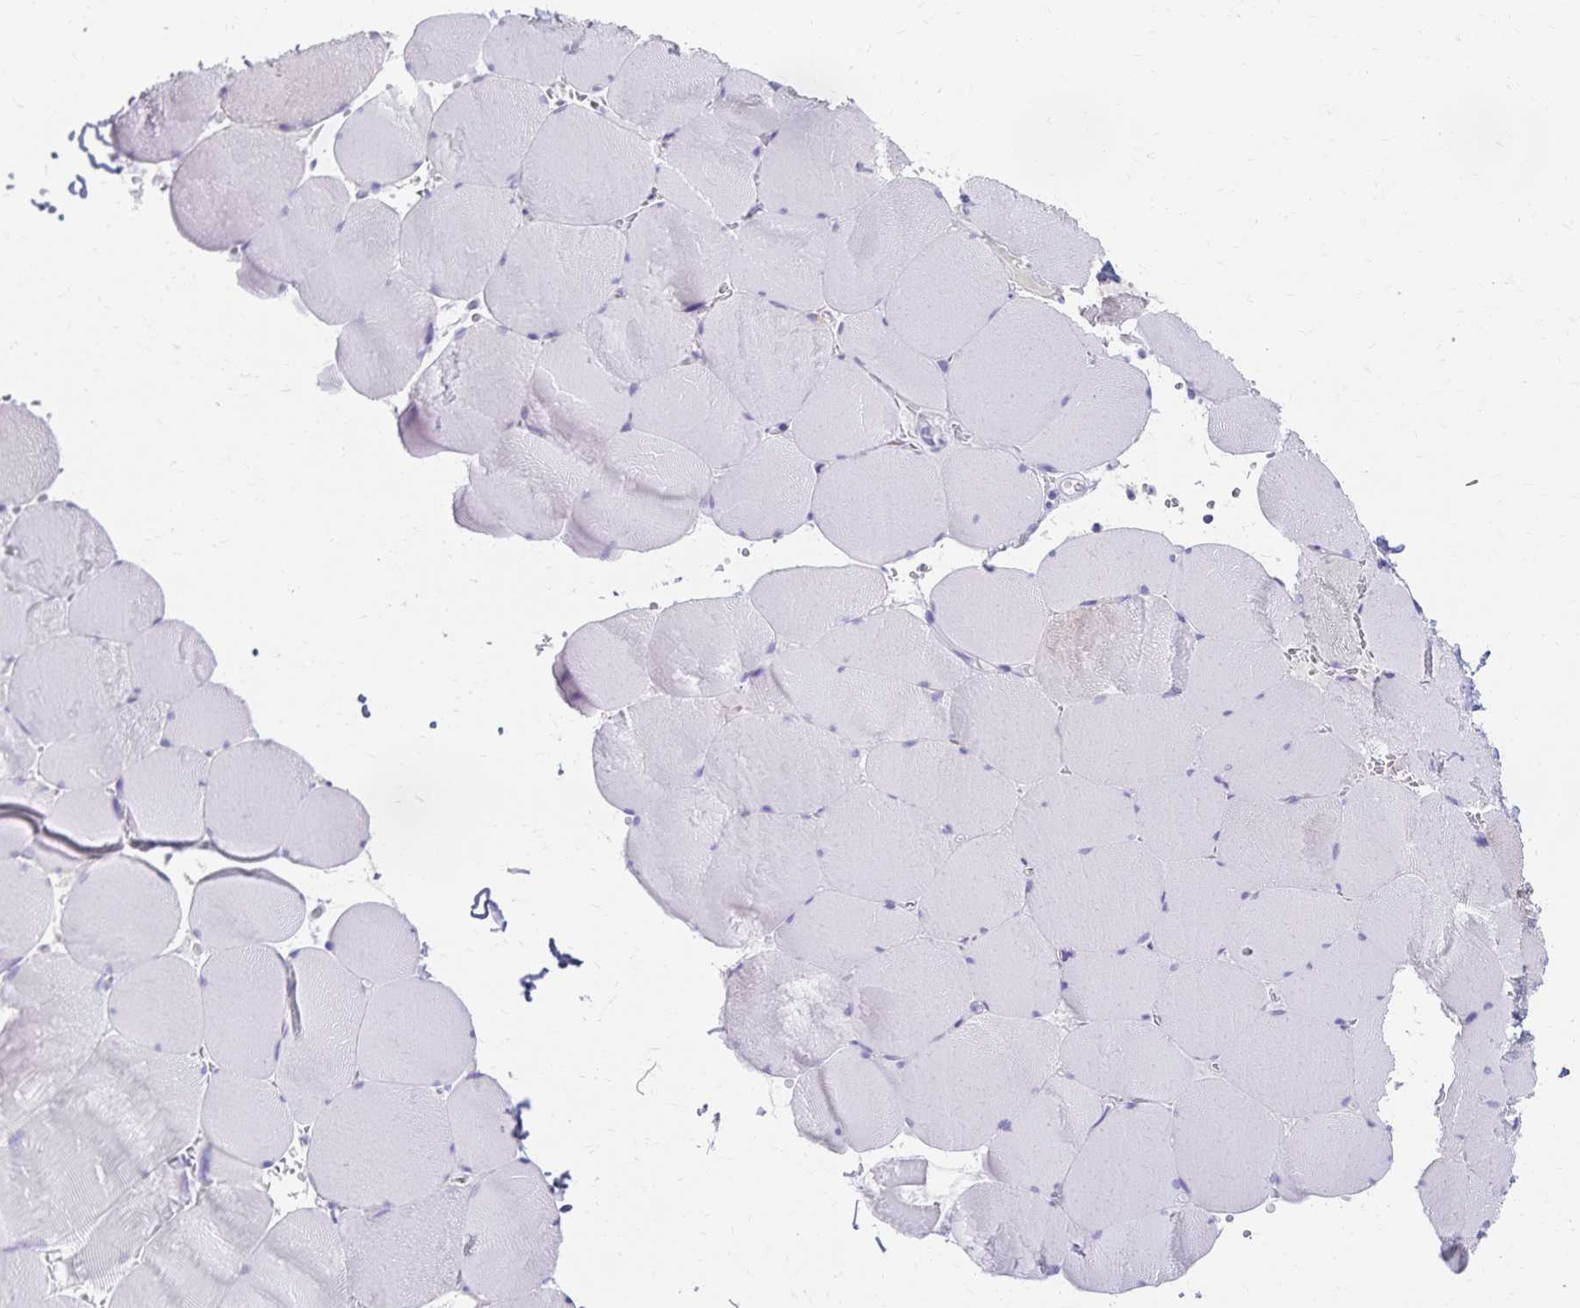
{"staining": {"intensity": "negative", "quantity": "none", "location": "none"}, "tissue": "skeletal muscle", "cell_type": "Myocytes", "image_type": "normal", "snomed": [{"axis": "morphology", "description": "Normal tissue, NOS"}, {"axis": "topography", "description": "Skeletal muscle"}, {"axis": "topography", "description": "Head-Neck"}], "caption": "Immunohistochemical staining of benign skeletal muscle shows no significant staining in myocytes.", "gene": "C2orf50", "patient": {"sex": "male", "age": 66}}